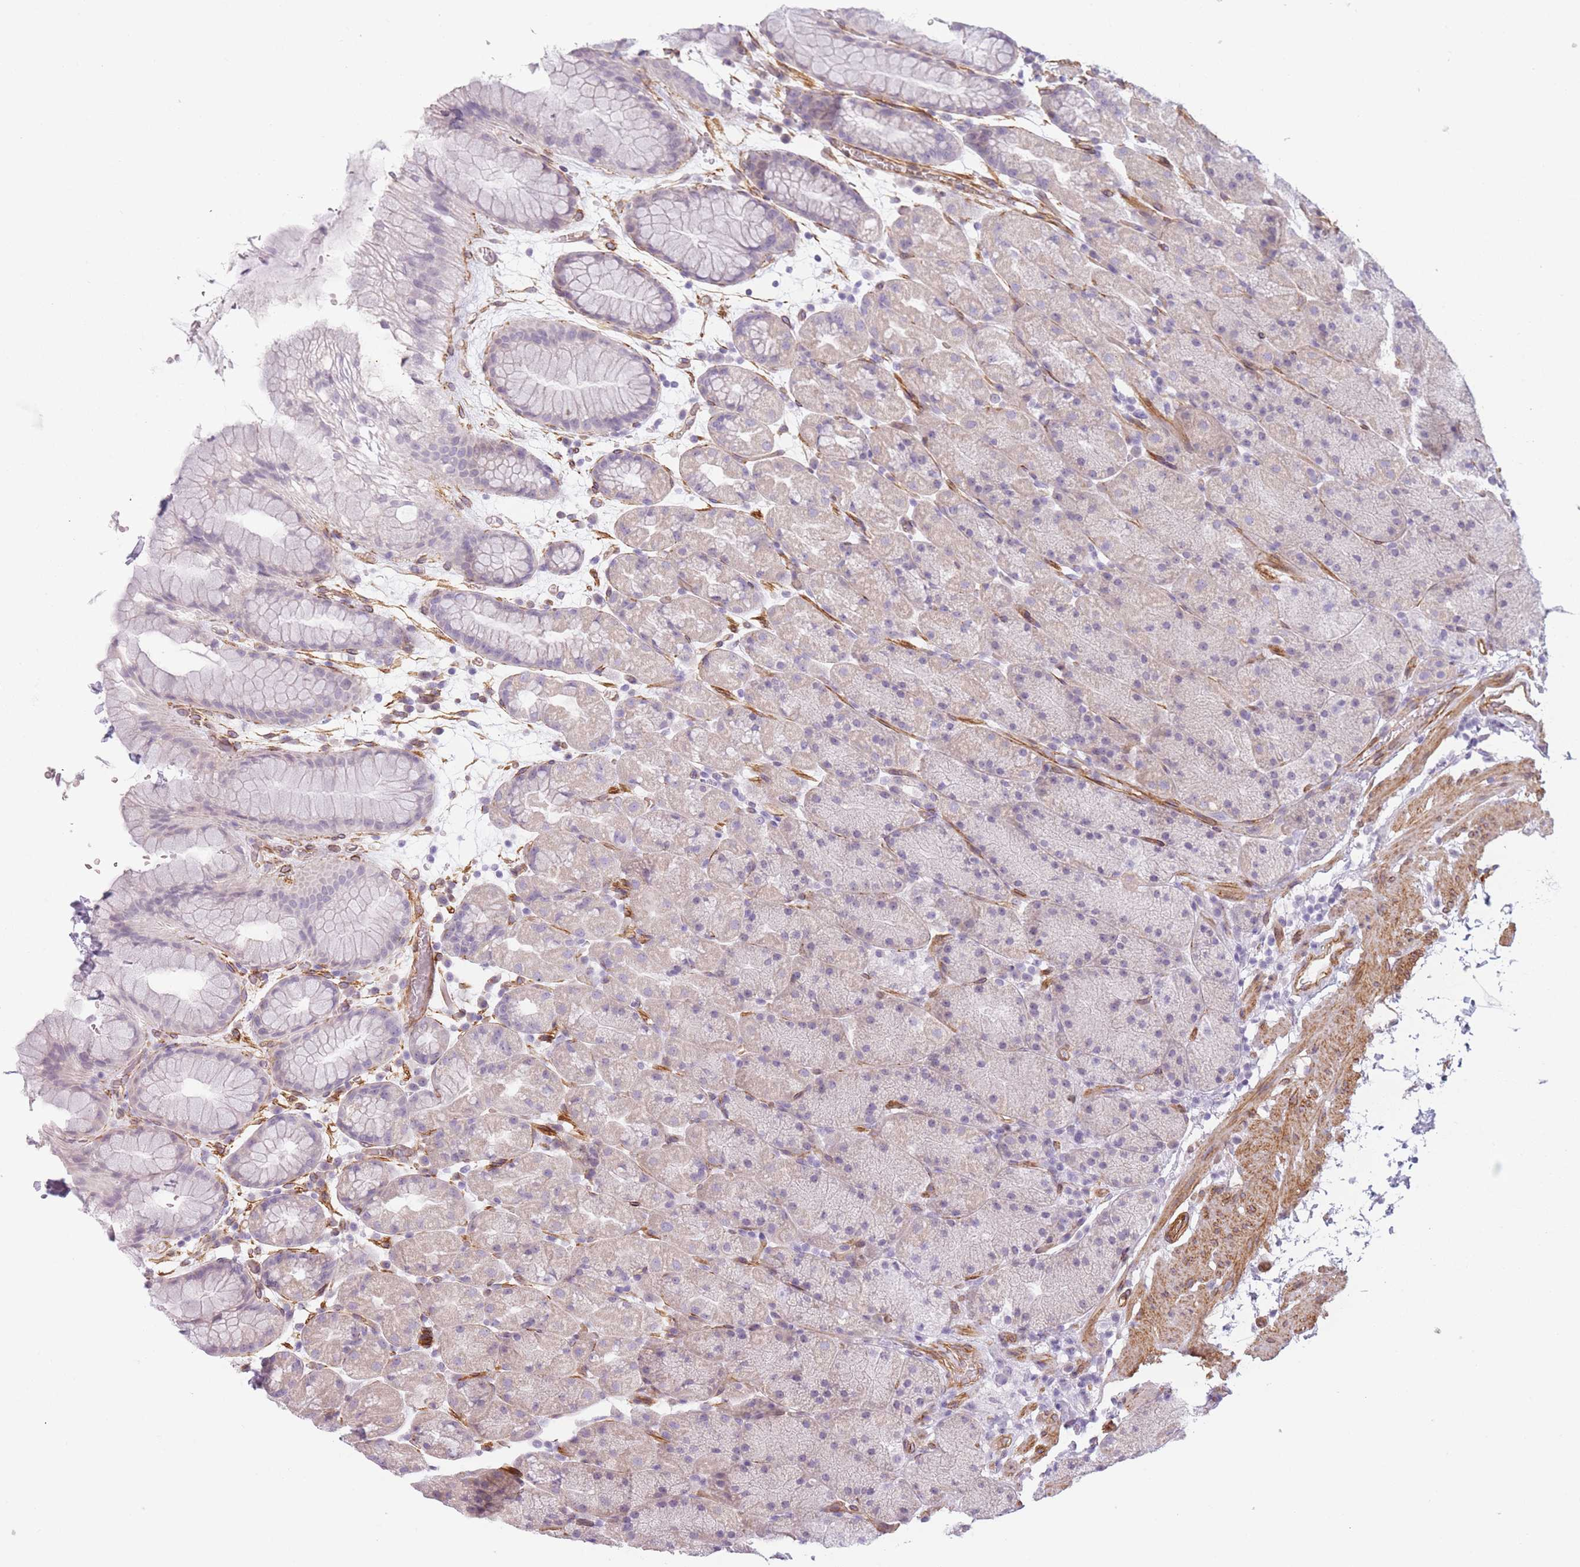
{"staining": {"intensity": "negative", "quantity": "none", "location": "none"}, "tissue": "stomach", "cell_type": "Glandular cells", "image_type": "normal", "snomed": [{"axis": "morphology", "description": "Normal tissue, NOS"}, {"axis": "topography", "description": "Stomach, upper"}, {"axis": "topography", "description": "Stomach, lower"}], "caption": "Immunohistochemical staining of unremarkable human stomach displays no significant positivity in glandular cells.", "gene": "OR6B2", "patient": {"sex": "male", "age": 67}}